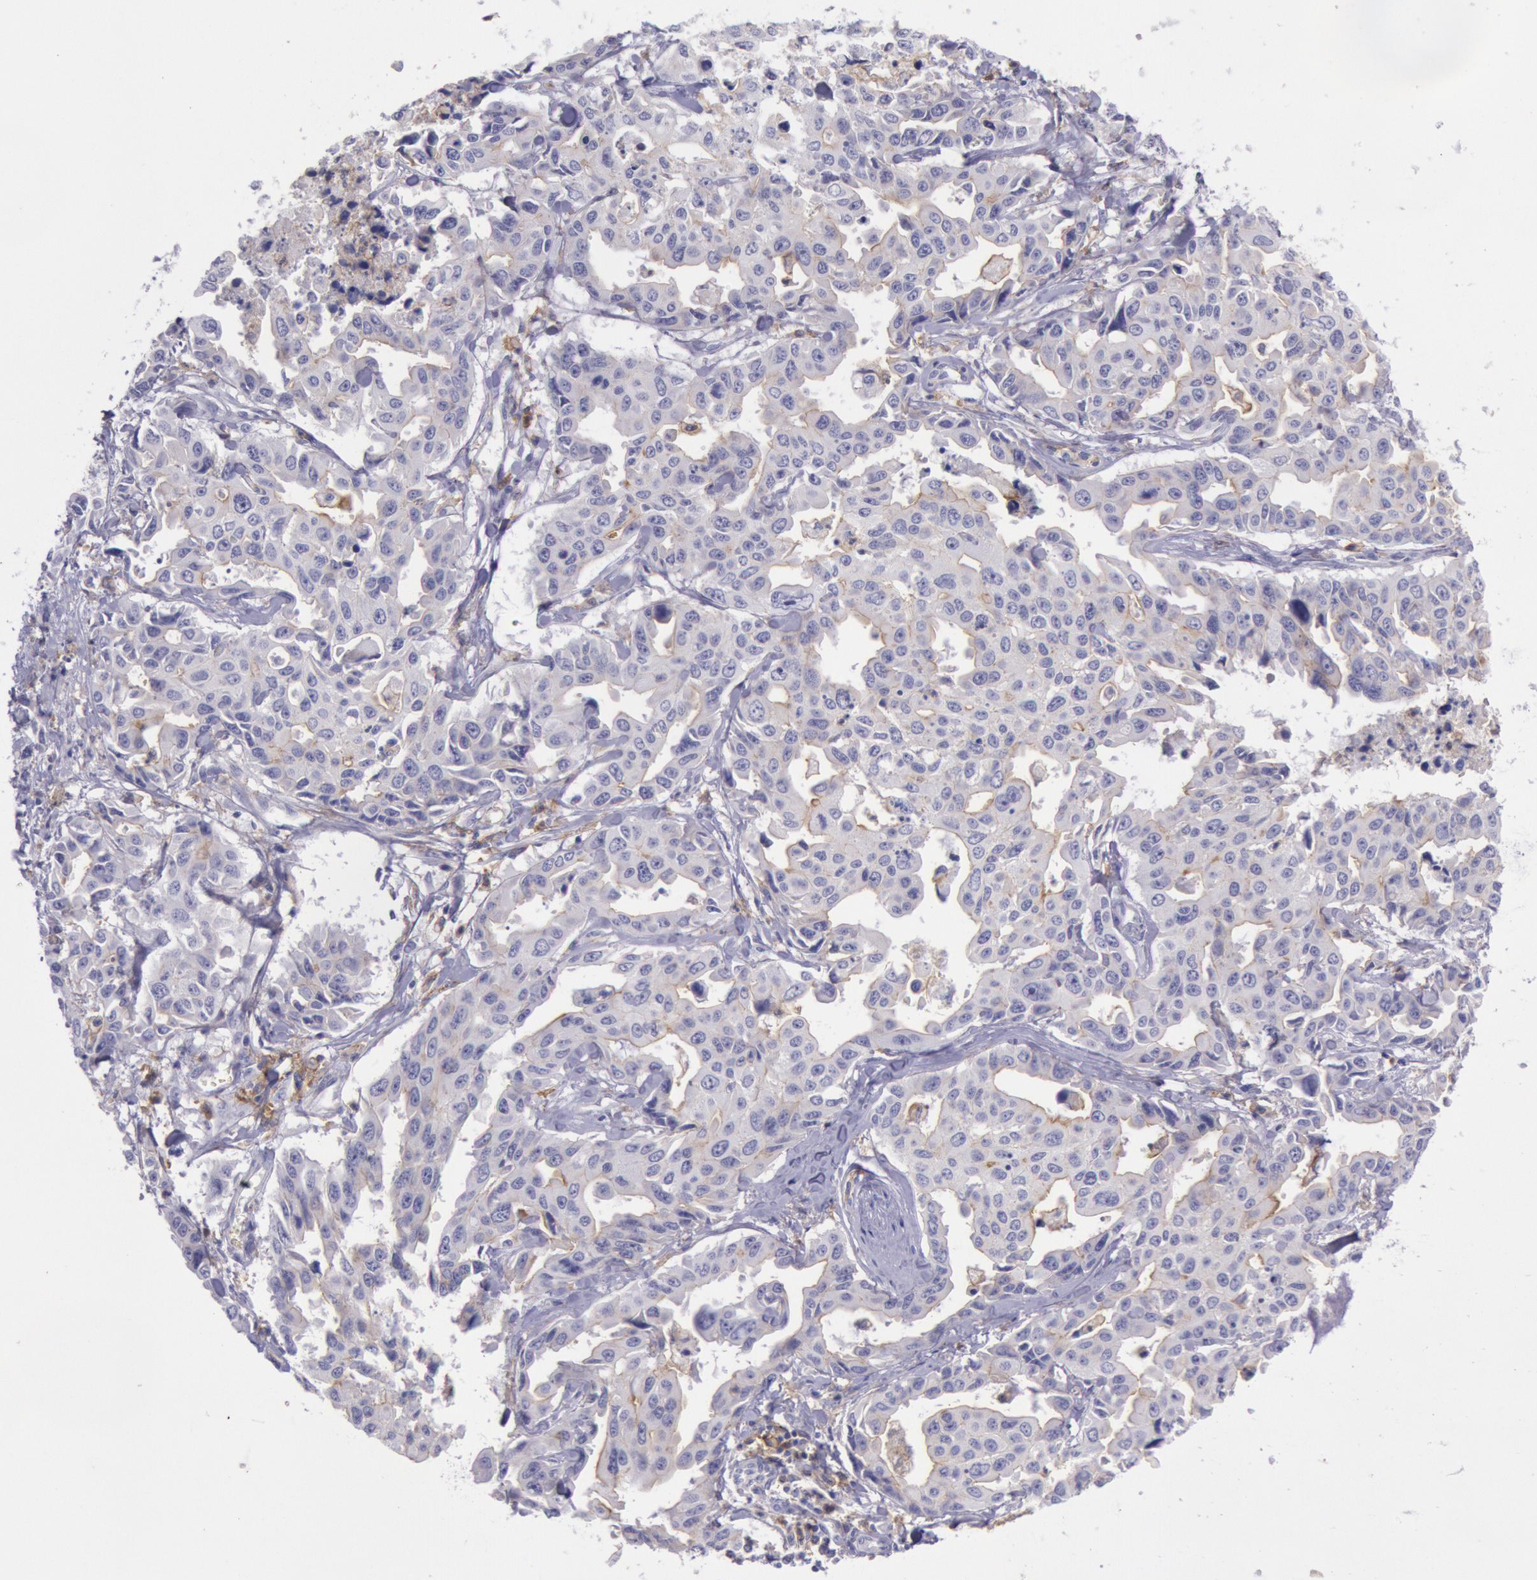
{"staining": {"intensity": "weak", "quantity": "<25%", "location": "cytoplasmic/membranous"}, "tissue": "lung cancer", "cell_type": "Tumor cells", "image_type": "cancer", "snomed": [{"axis": "morphology", "description": "Adenocarcinoma, NOS"}, {"axis": "topography", "description": "Lung"}], "caption": "Adenocarcinoma (lung) was stained to show a protein in brown. There is no significant positivity in tumor cells.", "gene": "LYN", "patient": {"sex": "male", "age": 64}}